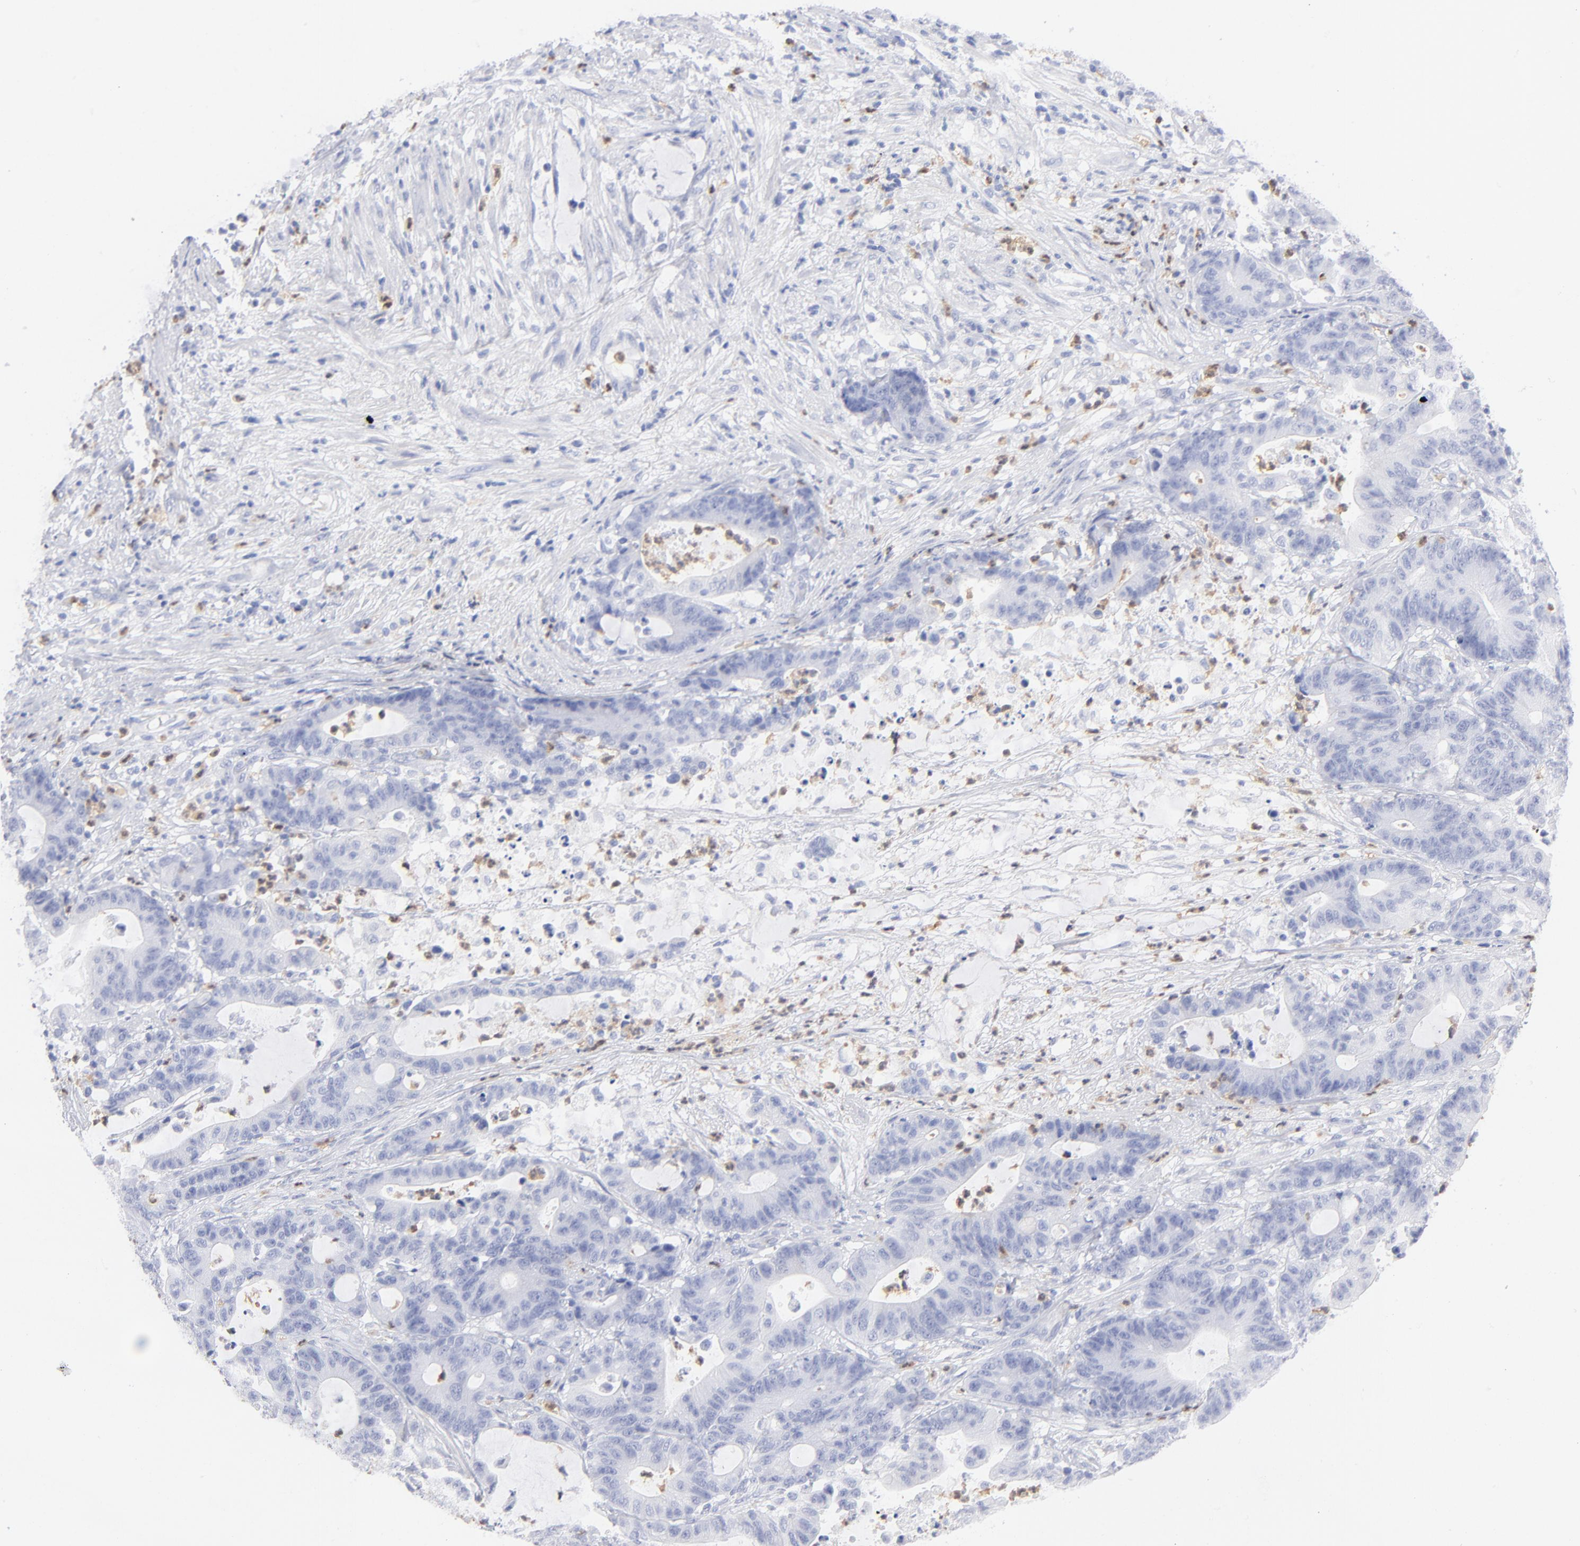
{"staining": {"intensity": "negative", "quantity": "none", "location": "none"}, "tissue": "colorectal cancer", "cell_type": "Tumor cells", "image_type": "cancer", "snomed": [{"axis": "morphology", "description": "Adenocarcinoma, NOS"}, {"axis": "topography", "description": "Colon"}], "caption": "Immunohistochemical staining of human colorectal cancer shows no significant staining in tumor cells.", "gene": "ARG1", "patient": {"sex": "female", "age": 84}}